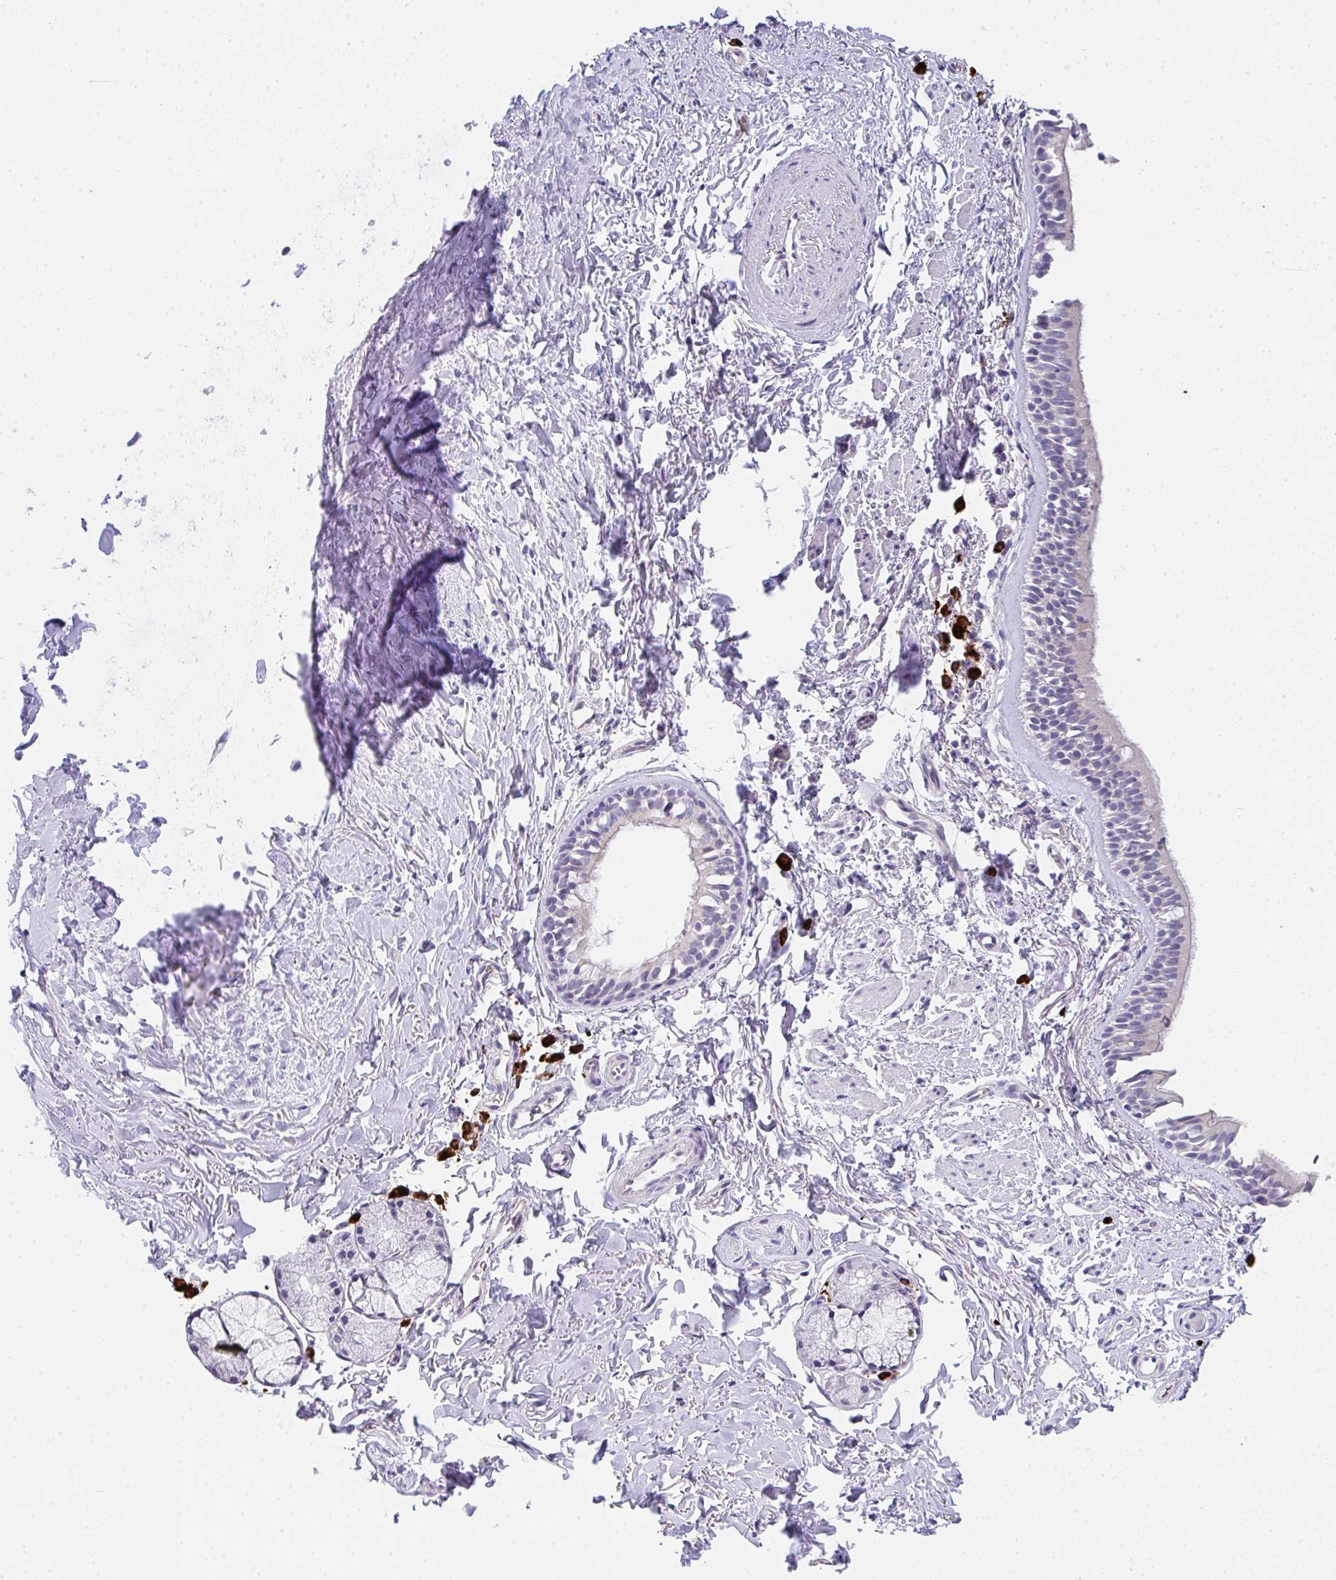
{"staining": {"intensity": "negative", "quantity": "none", "location": "none"}, "tissue": "bronchus", "cell_type": "Respiratory epithelial cells", "image_type": "normal", "snomed": [{"axis": "morphology", "description": "Normal tissue, NOS"}, {"axis": "topography", "description": "Lymph node"}, {"axis": "topography", "description": "Cartilage tissue"}, {"axis": "topography", "description": "Bronchus"}], "caption": "Photomicrograph shows no significant protein positivity in respiratory epithelial cells of benign bronchus.", "gene": "CACNA1S", "patient": {"sex": "female", "age": 70}}